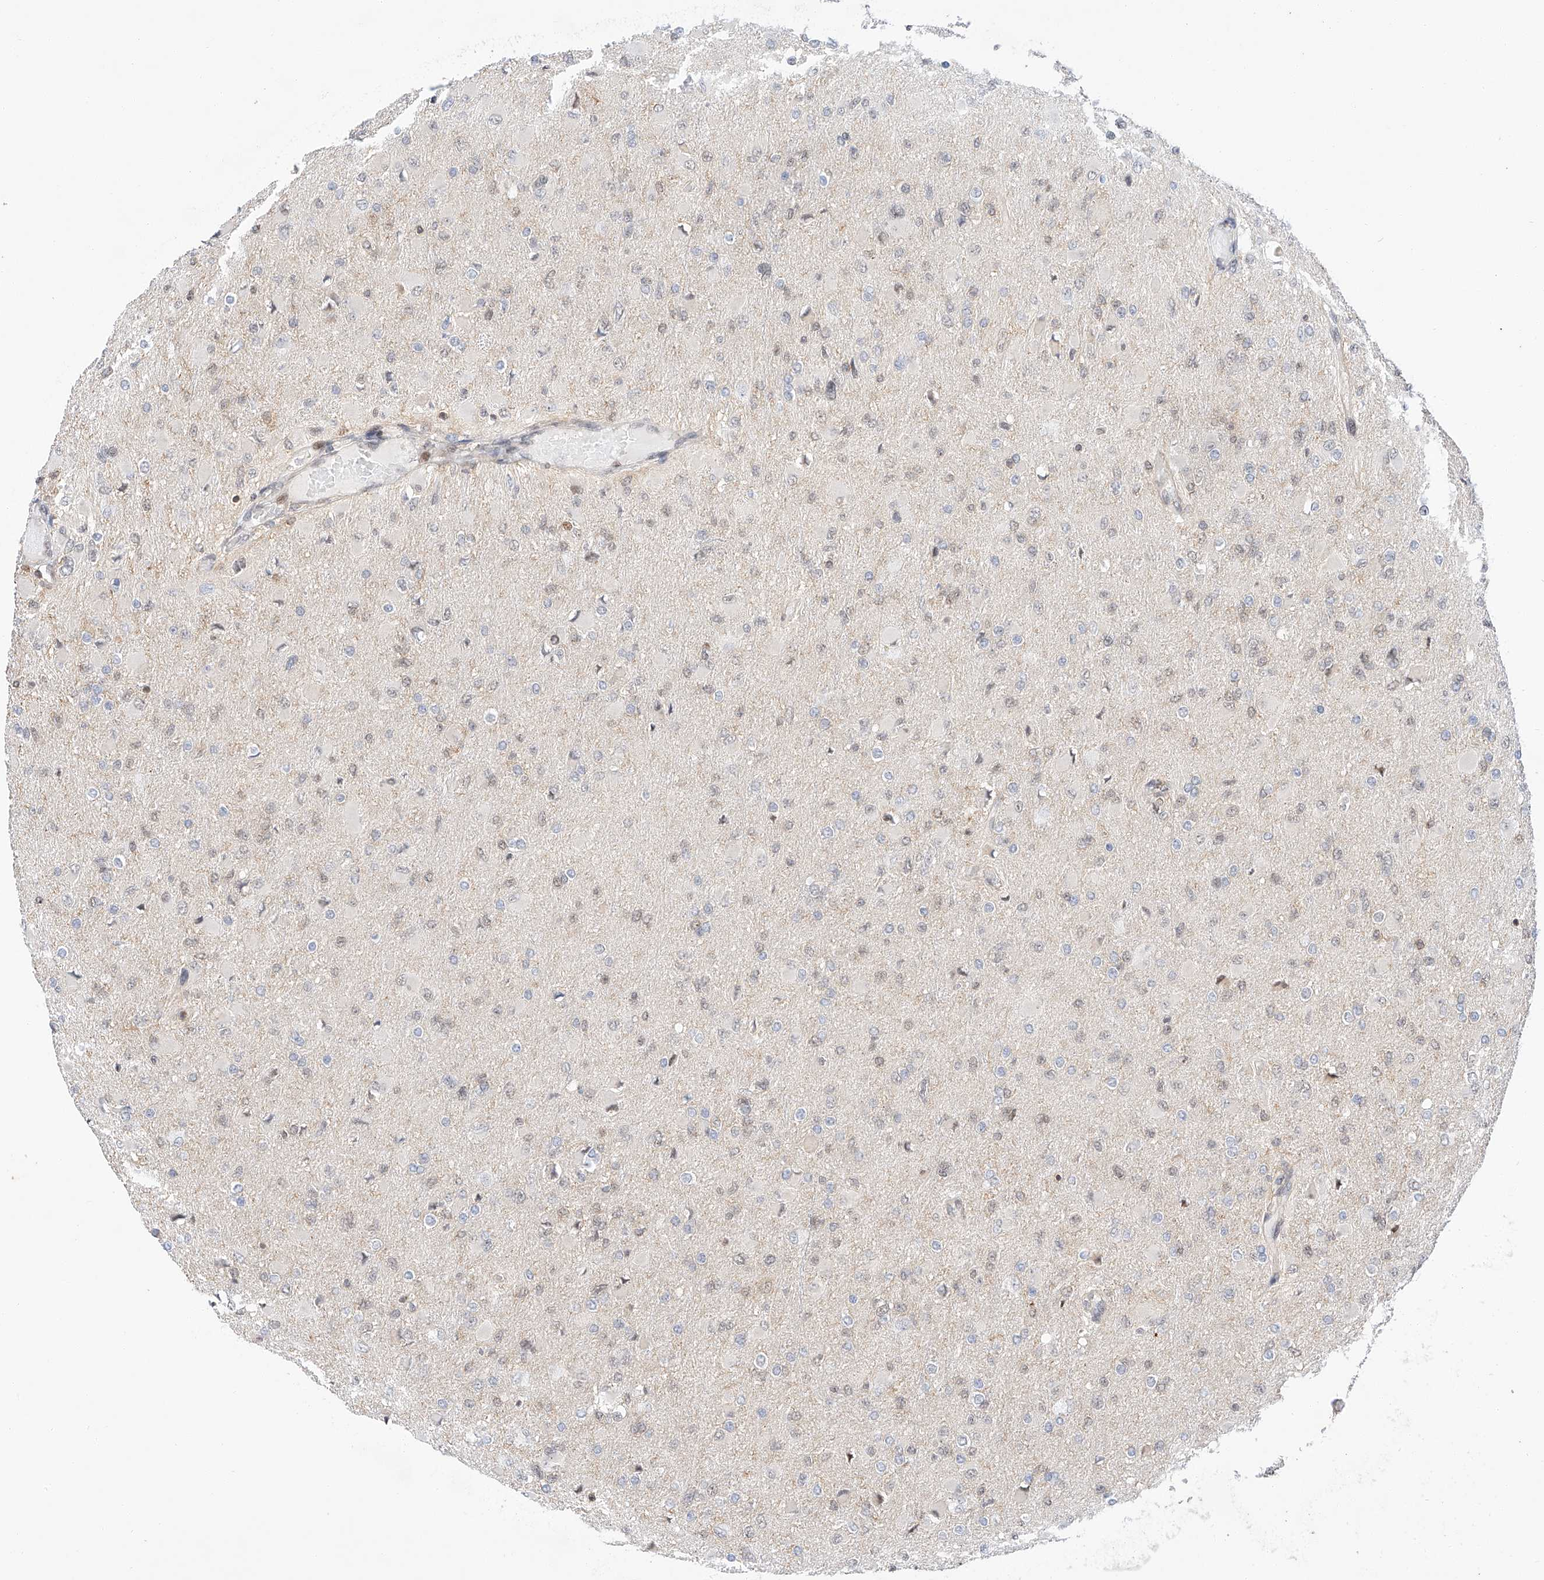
{"staining": {"intensity": "weak", "quantity": "<25%", "location": "nuclear"}, "tissue": "glioma", "cell_type": "Tumor cells", "image_type": "cancer", "snomed": [{"axis": "morphology", "description": "Glioma, malignant, High grade"}, {"axis": "topography", "description": "Cerebral cortex"}], "caption": "Malignant high-grade glioma stained for a protein using IHC exhibits no expression tumor cells.", "gene": "HDAC9", "patient": {"sex": "female", "age": 36}}